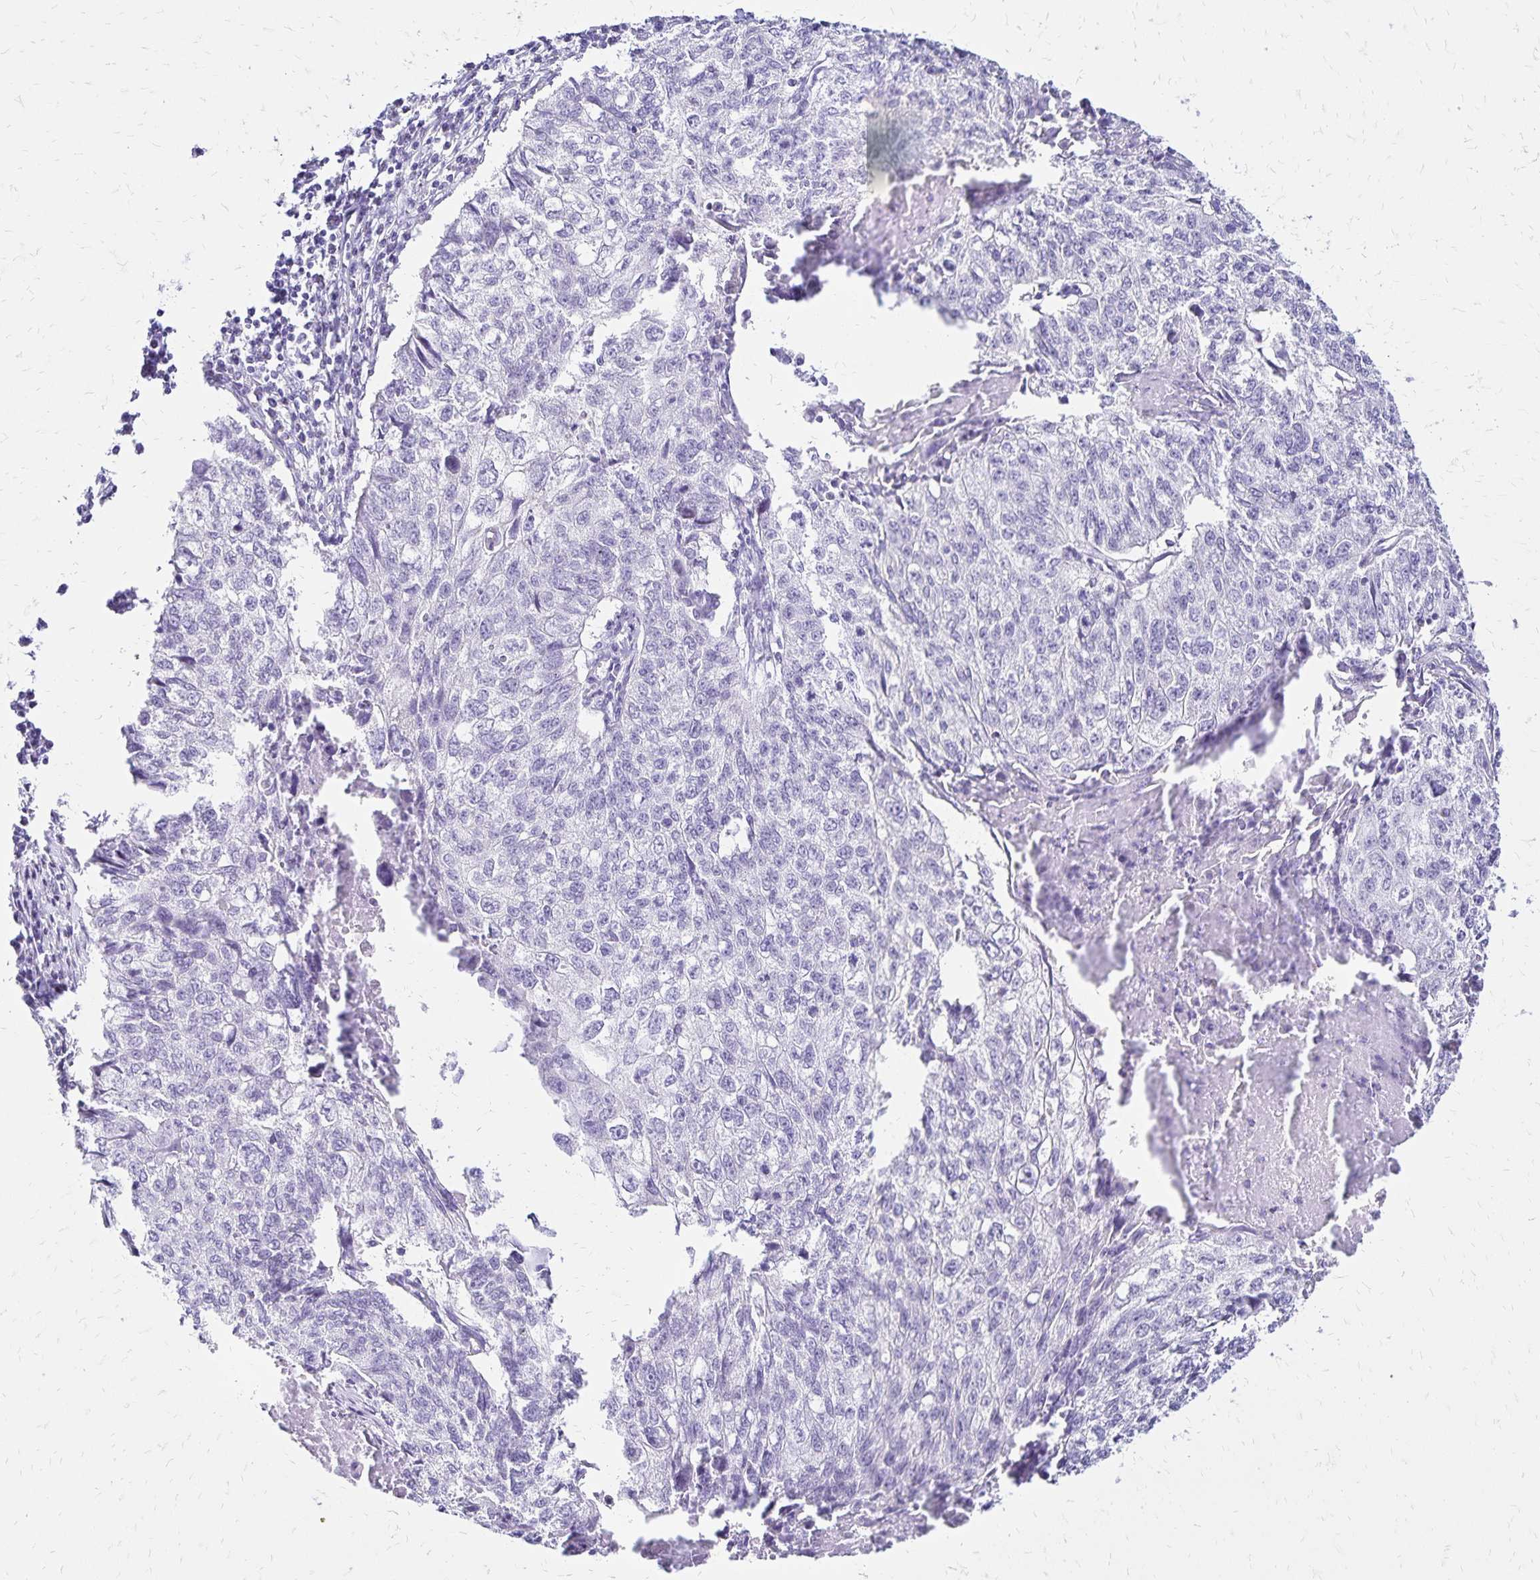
{"staining": {"intensity": "negative", "quantity": "none", "location": "none"}, "tissue": "lung cancer", "cell_type": "Tumor cells", "image_type": "cancer", "snomed": [{"axis": "morphology", "description": "Normal morphology"}, {"axis": "morphology", "description": "Aneuploidy"}, {"axis": "morphology", "description": "Squamous cell carcinoma, NOS"}, {"axis": "topography", "description": "Lymph node"}, {"axis": "topography", "description": "Lung"}], "caption": "A micrograph of human lung cancer is negative for staining in tumor cells.", "gene": "LIN28B", "patient": {"sex": "female", "age": 76}}